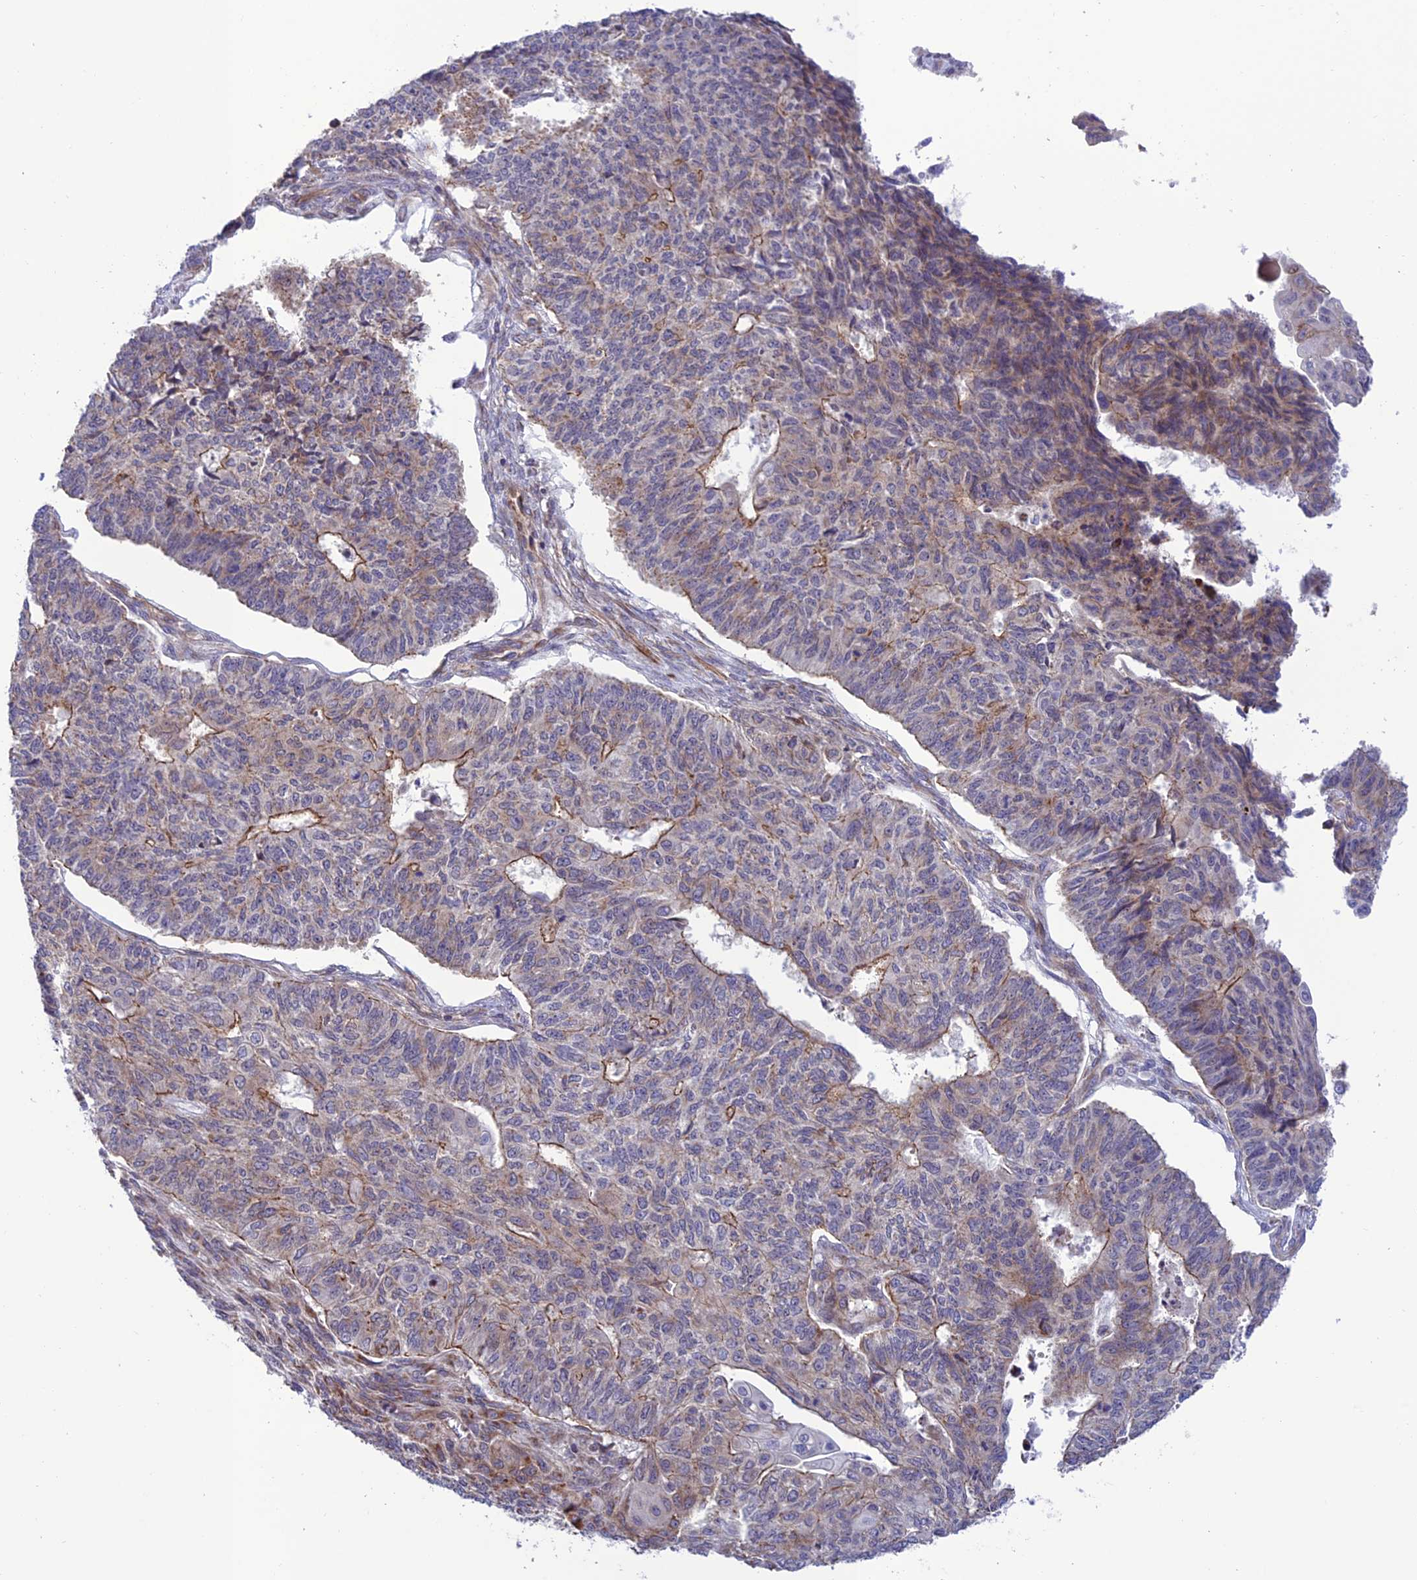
{"staining": {"intensity": "weak", "quantity": "<25%", "location": "cytoplasmic/membranous"}, "tissue": "endometrial cancer", "cell_type": "Tumor cells", "image_type": "cancer", "snomed": [{"axis": "morphology", "description": "Adenocarcinoma, NOS"}, {"axis": "topography", "description": "Endometrium"}], "caption": "High magnification brightfield microscopy of endometrial cancer (adenocarcinoma) stained with DAB (brown) and counterstained with hematoxylin (blue): tumor cells show no significant positivity.", "gene": "TNIP3", "patient": {"sex": "female", "age": 32}}